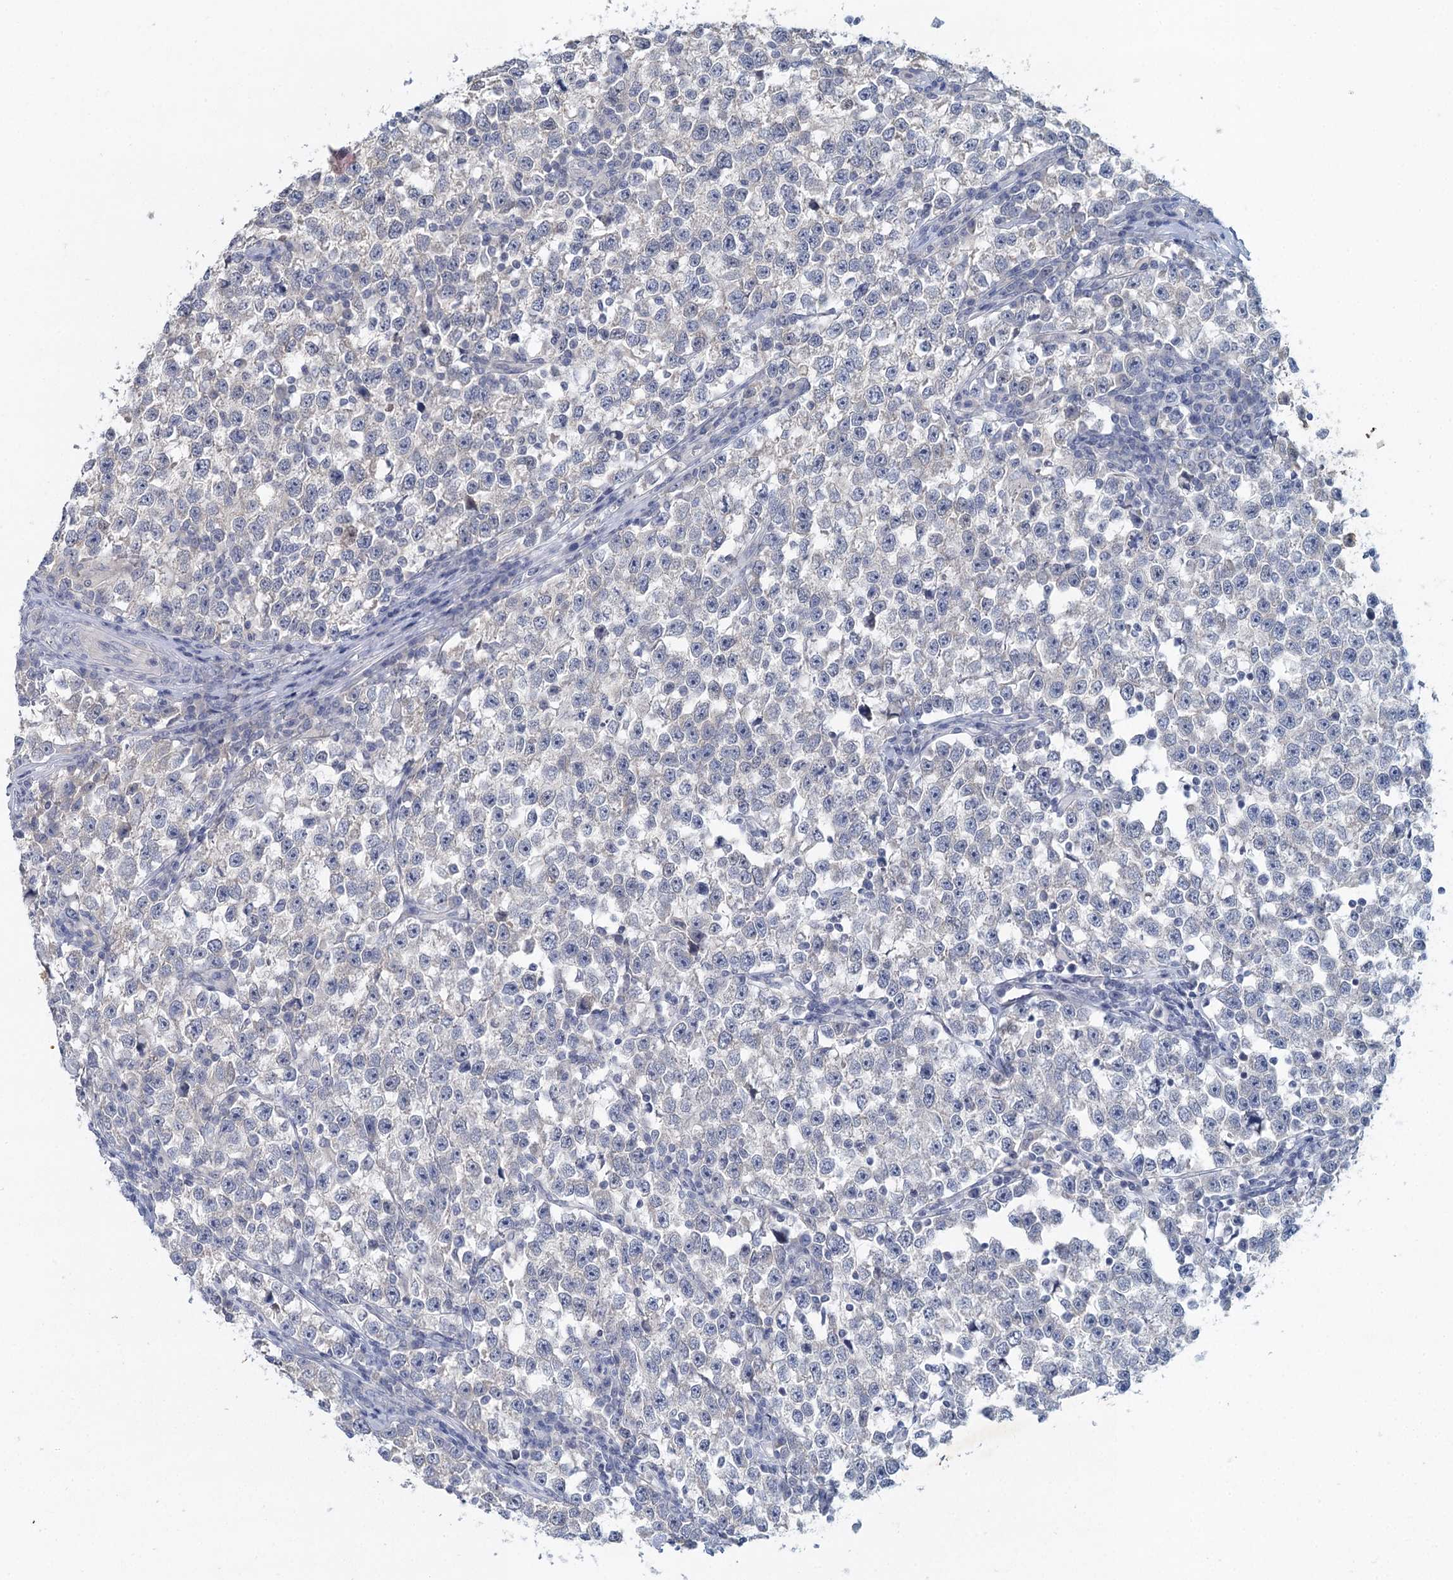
{"staining": {"intensity": "negative", "quantity": "none", "location": "none"}, "tissue": "testis cancer", "cell_type": "Tumor cells", "image_type": "cancer", "snomed": [{"axis": "morphology", "description": "Normal tissue, NOS"}, {"axis": "morphology", "description": "Seminoma, NOS"}, {"axis": "topography", "description": "Testis"}], "caption": "Testis cancer (seminoma) was stained to show a protein in brown. There is no significant expression in tumor cells. The staining is performed using DAB (3,3'-diaminobenzidine) brown chromogen with nuclei counter-stained in using hematoxylin.", "gene": "MYO7B", "patient": {"sex": "male", "age": 43}}